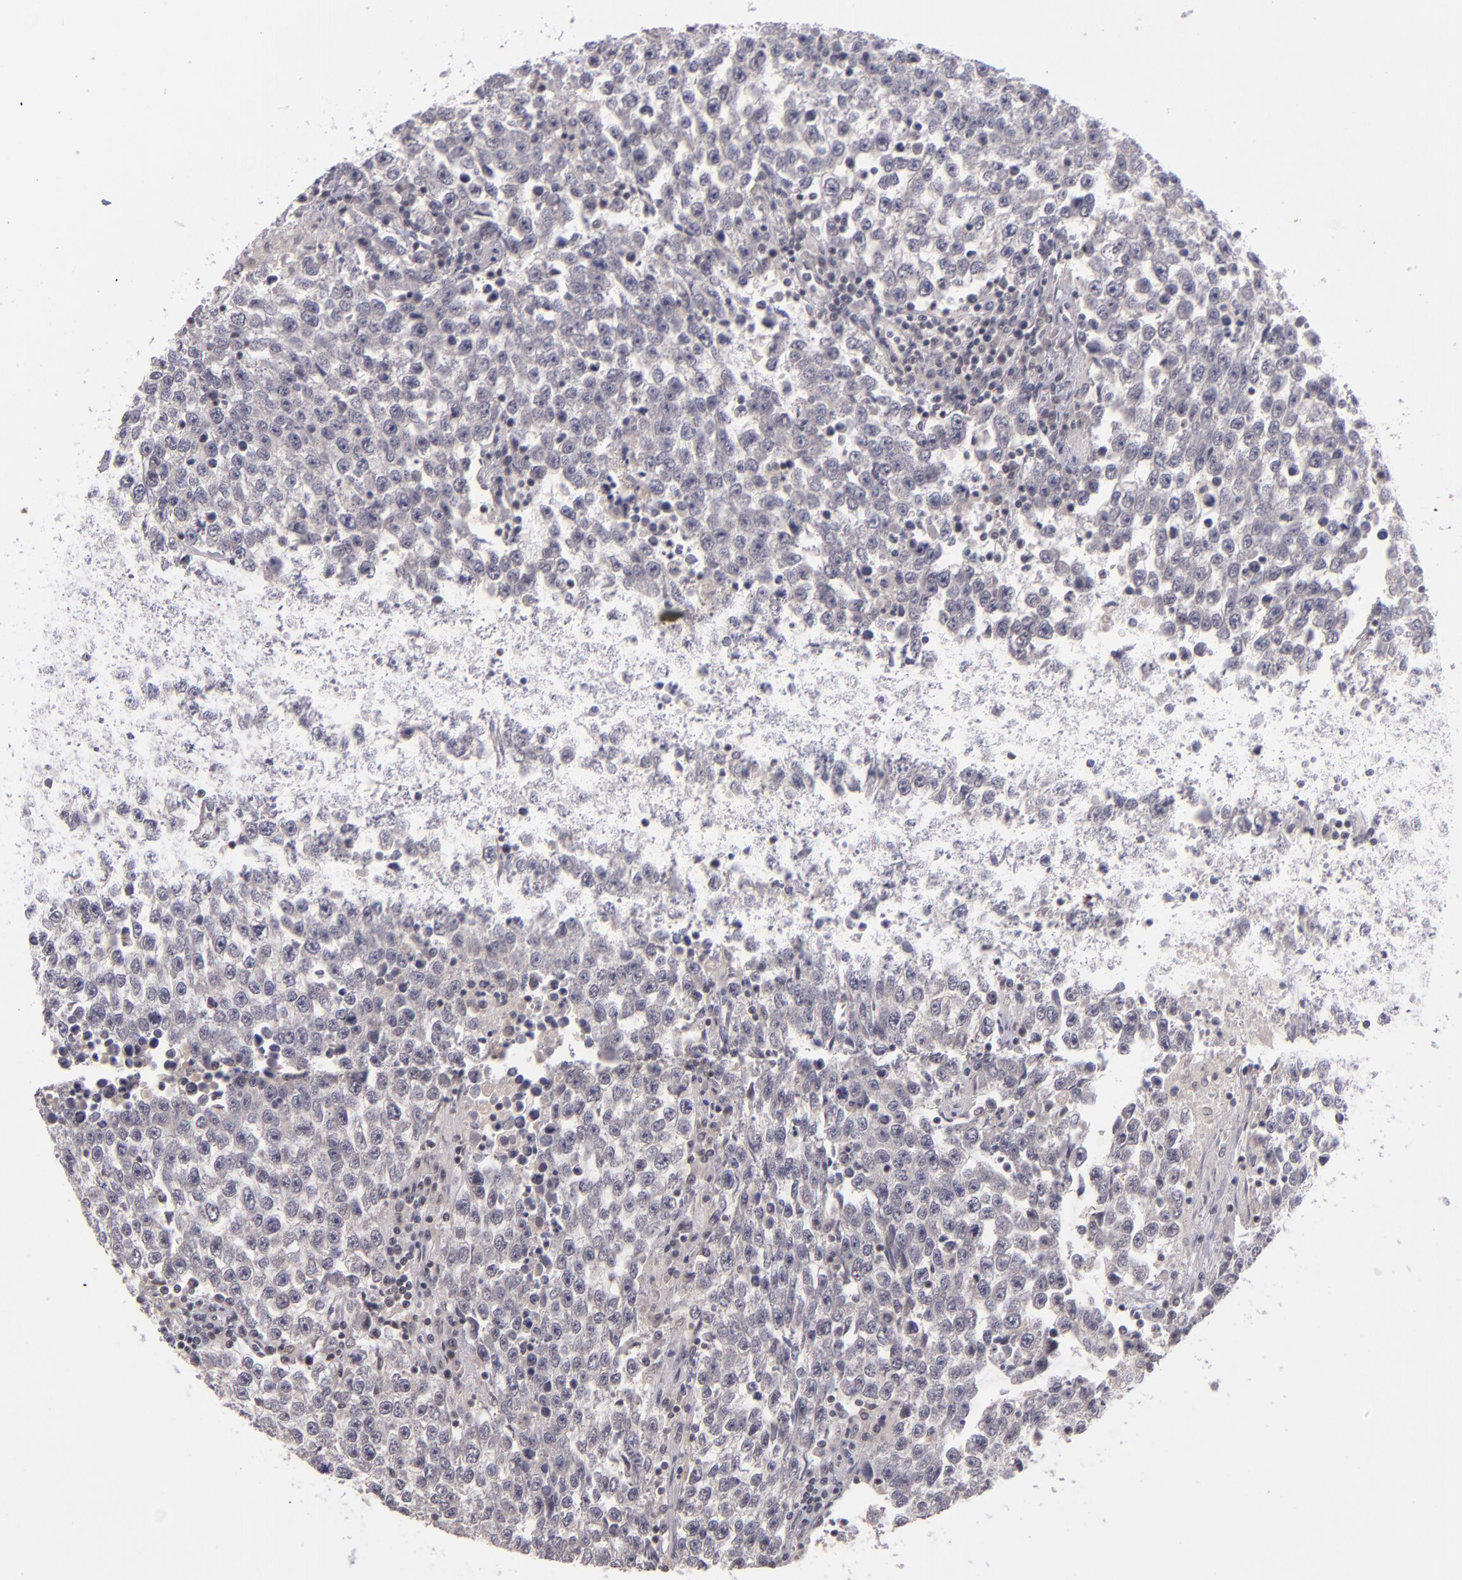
{"staining": {"intensity": "negative", "quantity": "none", "location": "none"}, "tissue": "testis cancer", "cell_type": "Tumor cells", "image_type": "cancer", "snomed": [{"axis": "morphology", "description": "Seminoma, NOS"}, {"axis": "topography", "description": "Testis"}], "caption": "IHC of testis cancer reveals no staining in tumor cells.", "gene": "ZNF148", "patient": {"sex": "male", "age": 36}}